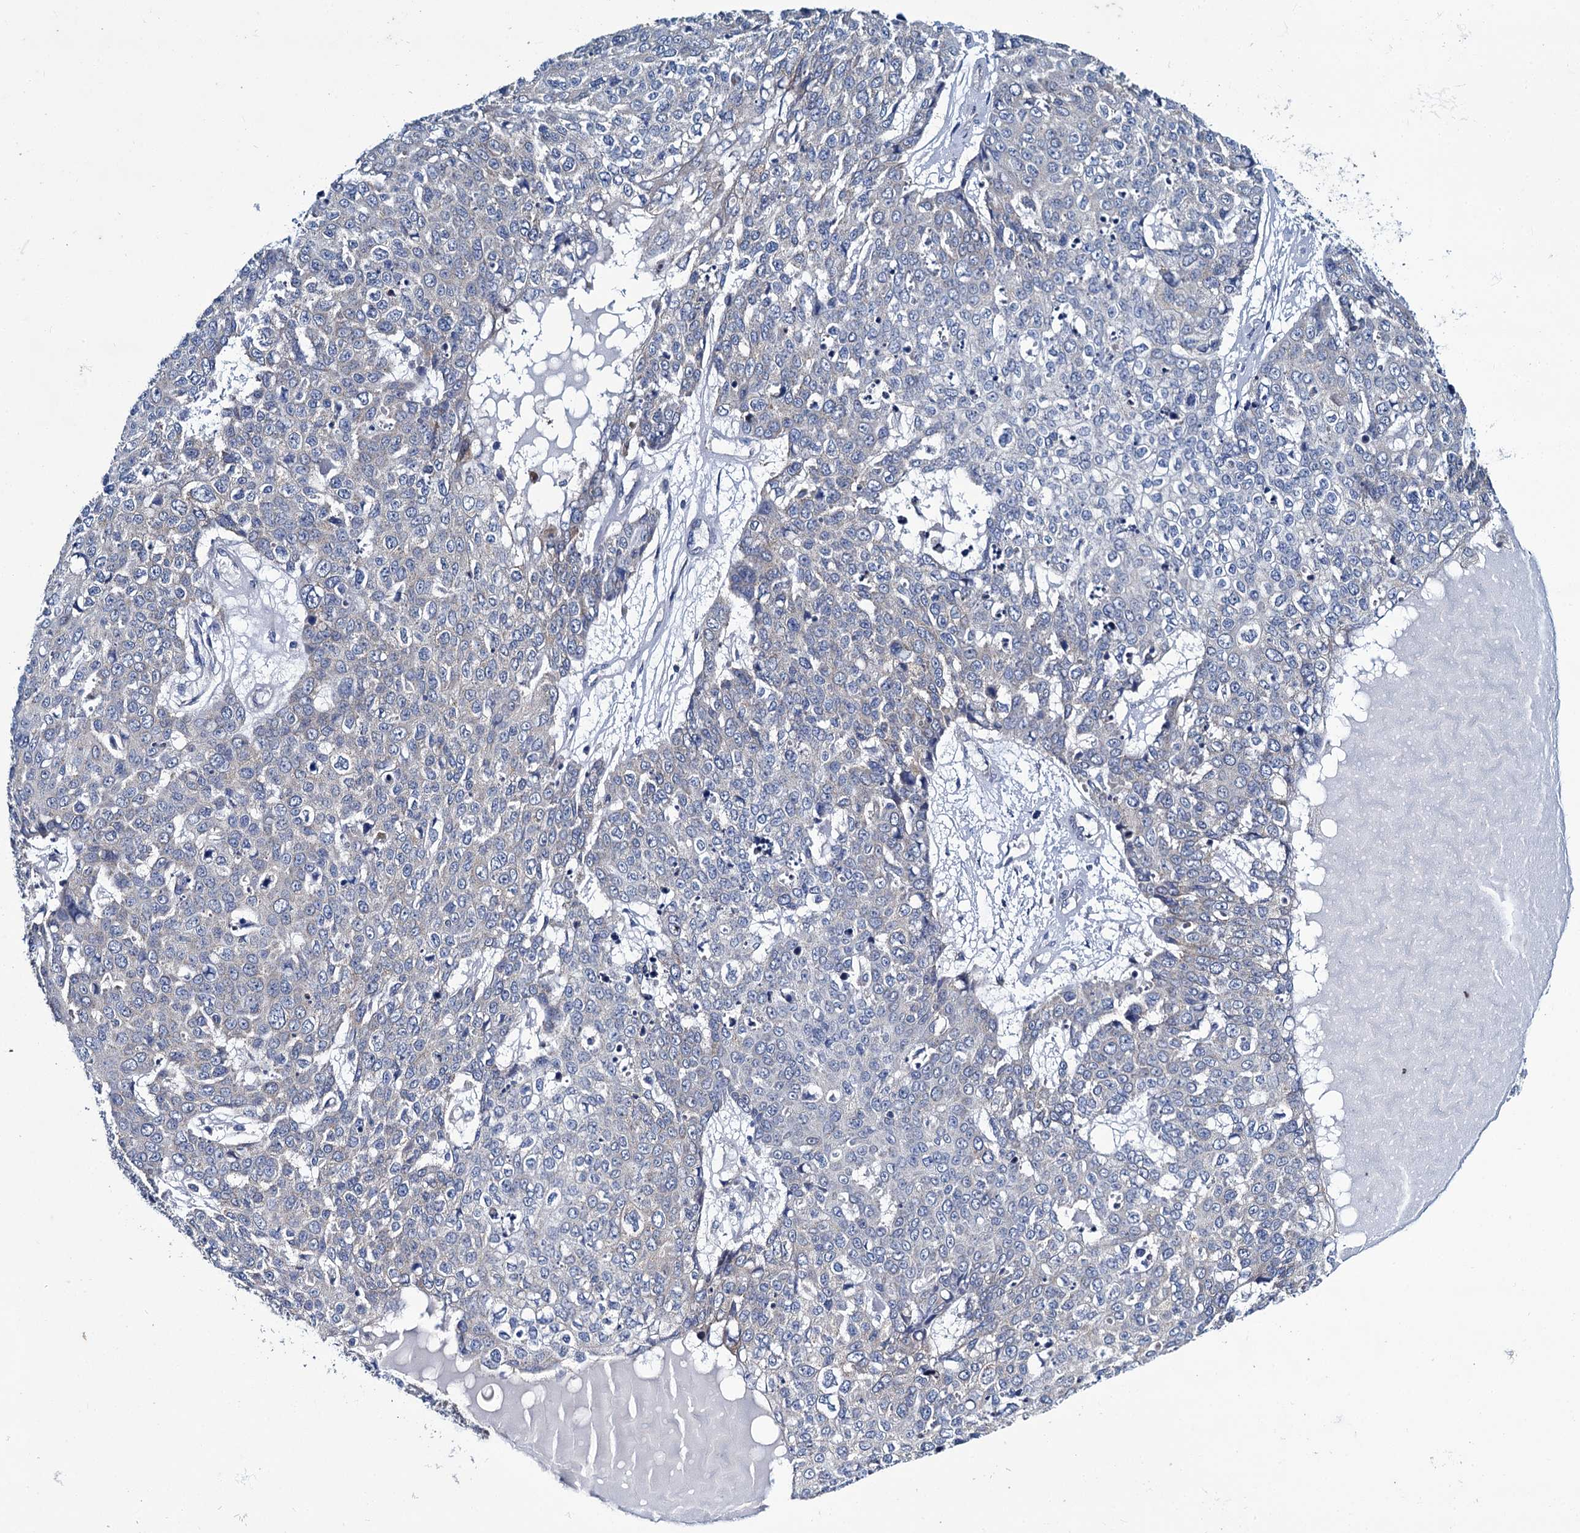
{"staining": {"intensity": "negative", "quantity": "none", "location": "none"}, "tissue": "skin cancer", "cell_type": "Tumor cells", "image_type": "cancer", "snomed": [{"axis": "morphology", "description": "Squamous cell carcinoma, NOS"}, {"axis": "topography", "description": "Skin"}], "caption": "IHC of skin cancer (squamous cell carcinoma) reveals no staining in tumor cells. Nuclei are stained in blue.", "gene": "CEP295", "patient": {"sex": "female", "age": 44}}